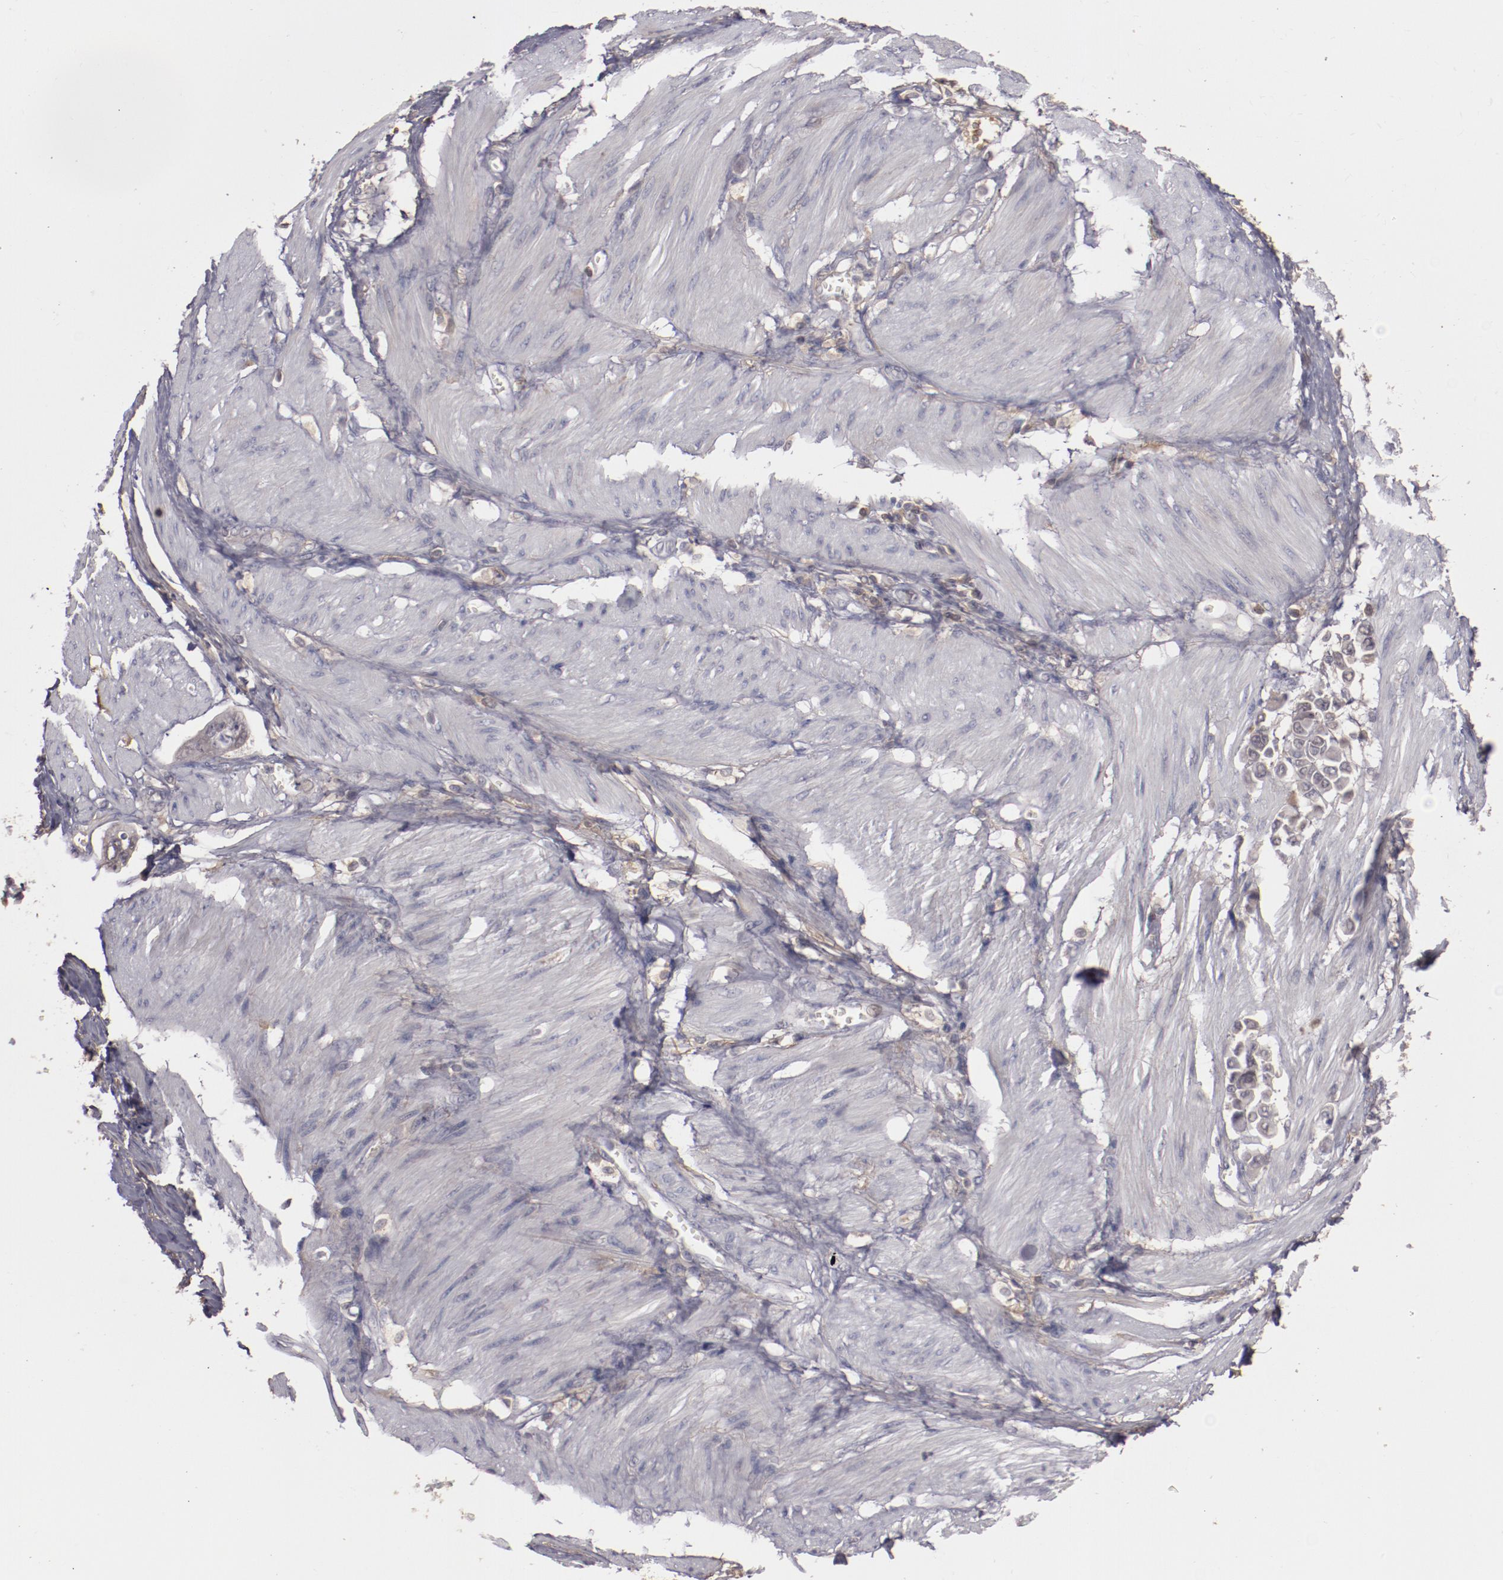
{"staining": {"intensity": "negative", "quantity": "none", "location": "none"}, "tissue": "stomach cancer", "cell_type": "Tumor cells", "image_type": "cancer", "snomed": [{"axis": "morphology", "description": "Adenocarcinoma, NOS"}, {"axis": "topography", "description": "Stomach"}], "caption": "There is no significant positivity in tumor cells of stomach cancer (adenocarcinoma). Brightfield microscopy of immunohistochemistry stained with DAB (brown) and hematoxylin (blue), captured at high magnification.", "gene": "MBL2", "patient": {"sex": "male", "age": 78}}